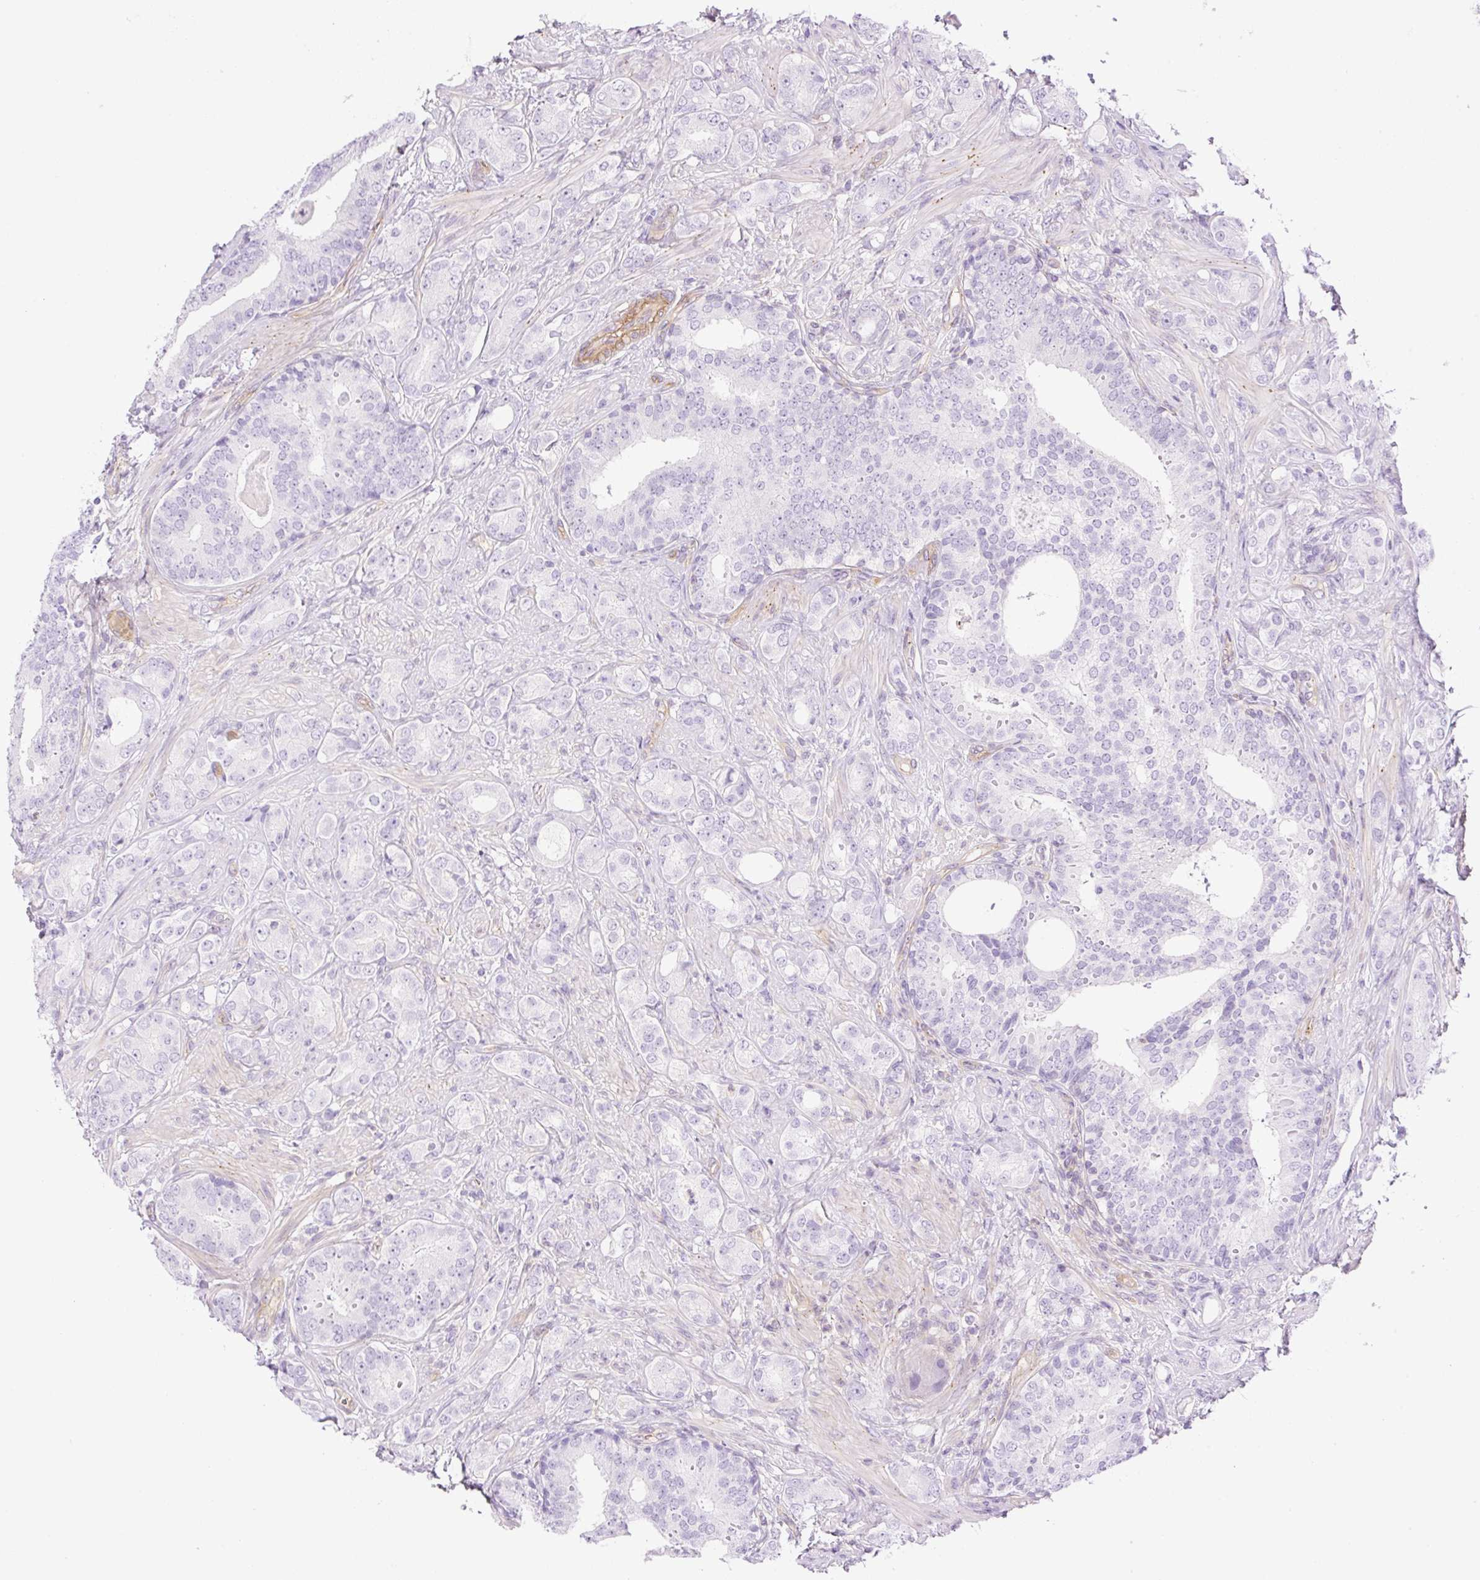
{"staining": {"intensity": "negative", "quantity": "none", "location": "none"}, "tissue": "prostate cancer", "cell_type": "Tumor cells", "image_type": "cancer", "snomed": [{"axis": "morphology", "description": "Adenocarcinoma, High grade"}, {"axis": "topography", "description": "Prostate"}], "caption": "DAB immunohistochemical staining of human prostate high-grade adenocarcinoma exhibits no significant positivity in tumor cells. Brightfield microscopy of immunohistochemistry stained with DAB (brown) and hematoxylin (blue), captured at high magnification.", "gene": "EHD3", "patient": {"sex": "male", "age": 62}}